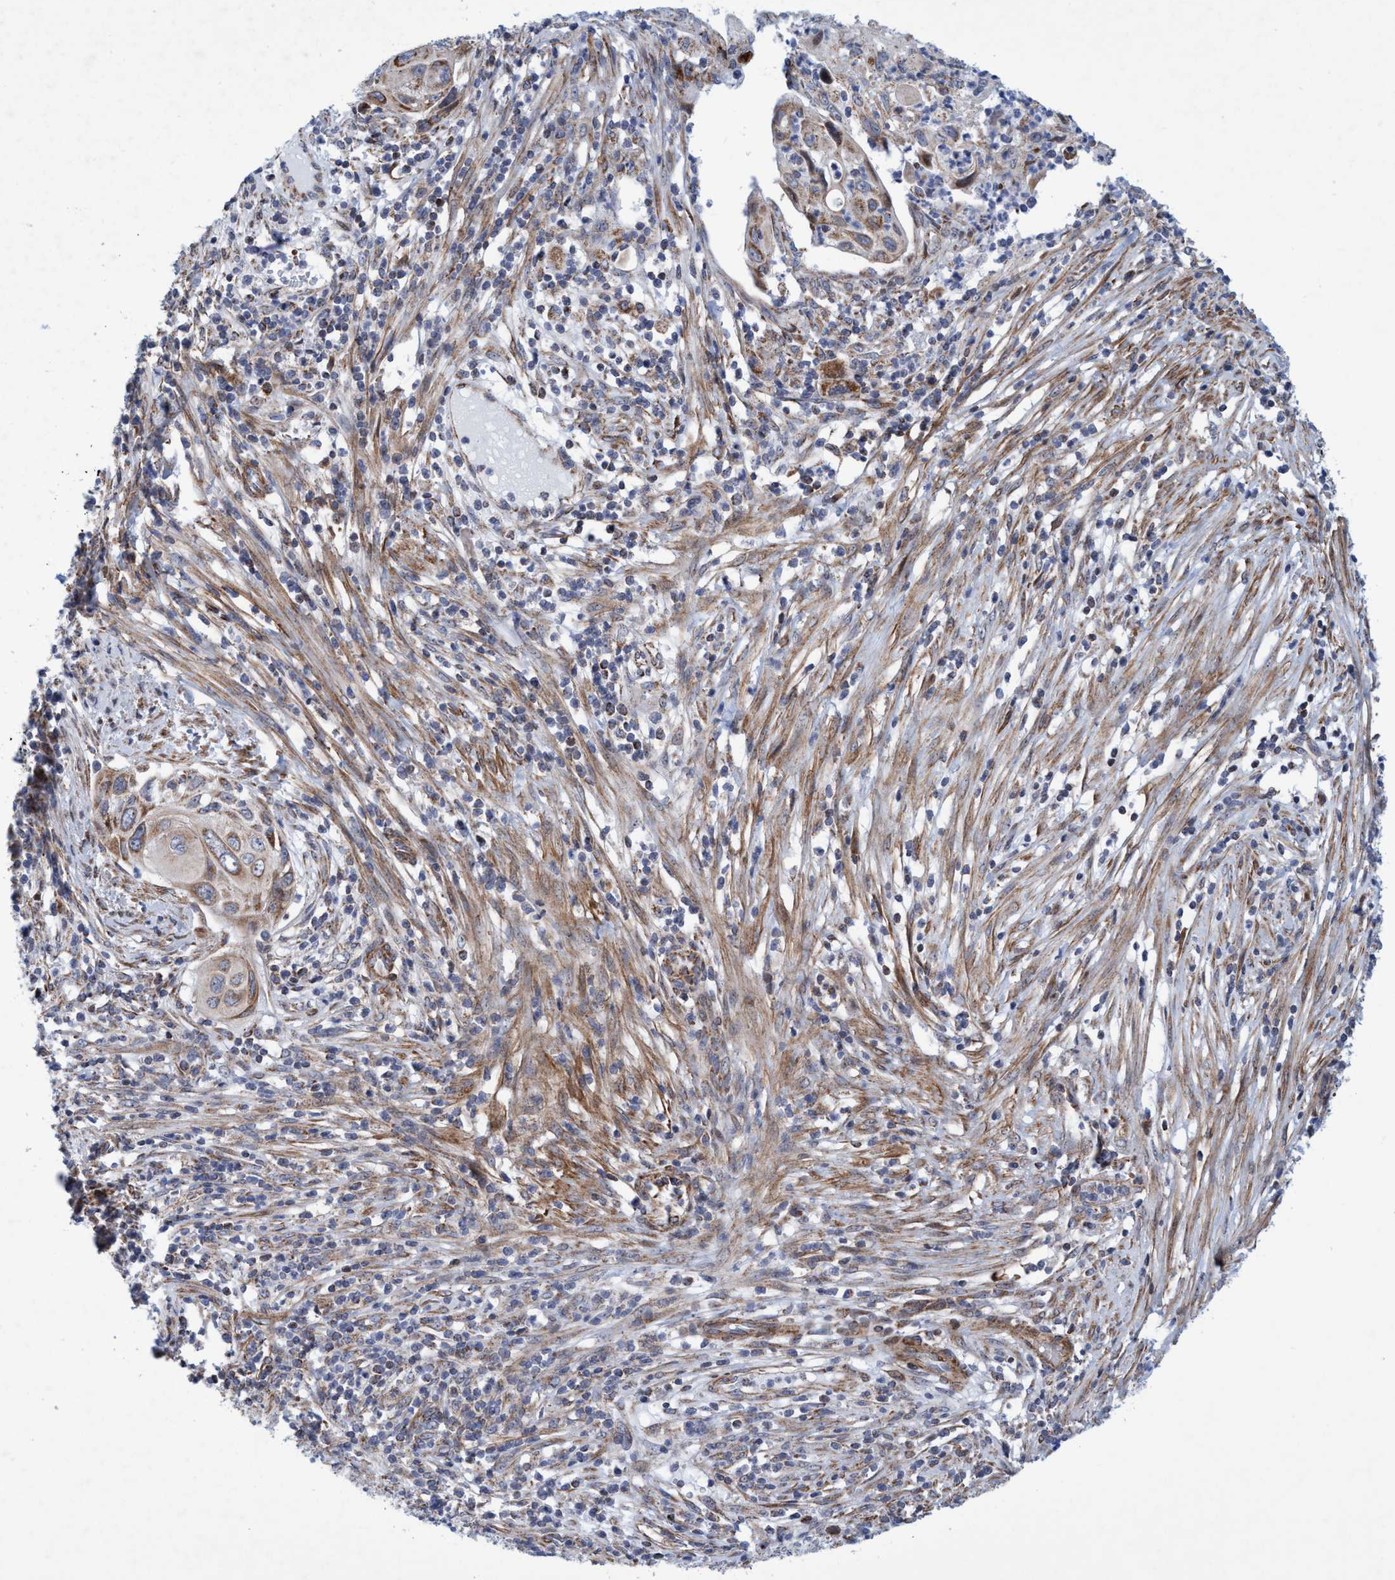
{"staining": {"intensity": "weak", "quantity": ">75%", "location": "cytoplasmic/membranous"}, "tissue": "cervical cancer", "cell_type": "Tumor cells", "image_type": "cancer", "snomed": [{"axis": "morphology", "description": "Squamous cell carcinoma, NOS"}, {"axis": "topography", "description": "Cervix"}], "caption": "Cervical squamous cell carcinoma stained with immunohistochemistry (IHC) demonstrates weak cytoplasmic/membranous expression in approximately >75% of tumor cells.", "gene": "POLR1F", "patient": {"sex": "female", "age": 70}}